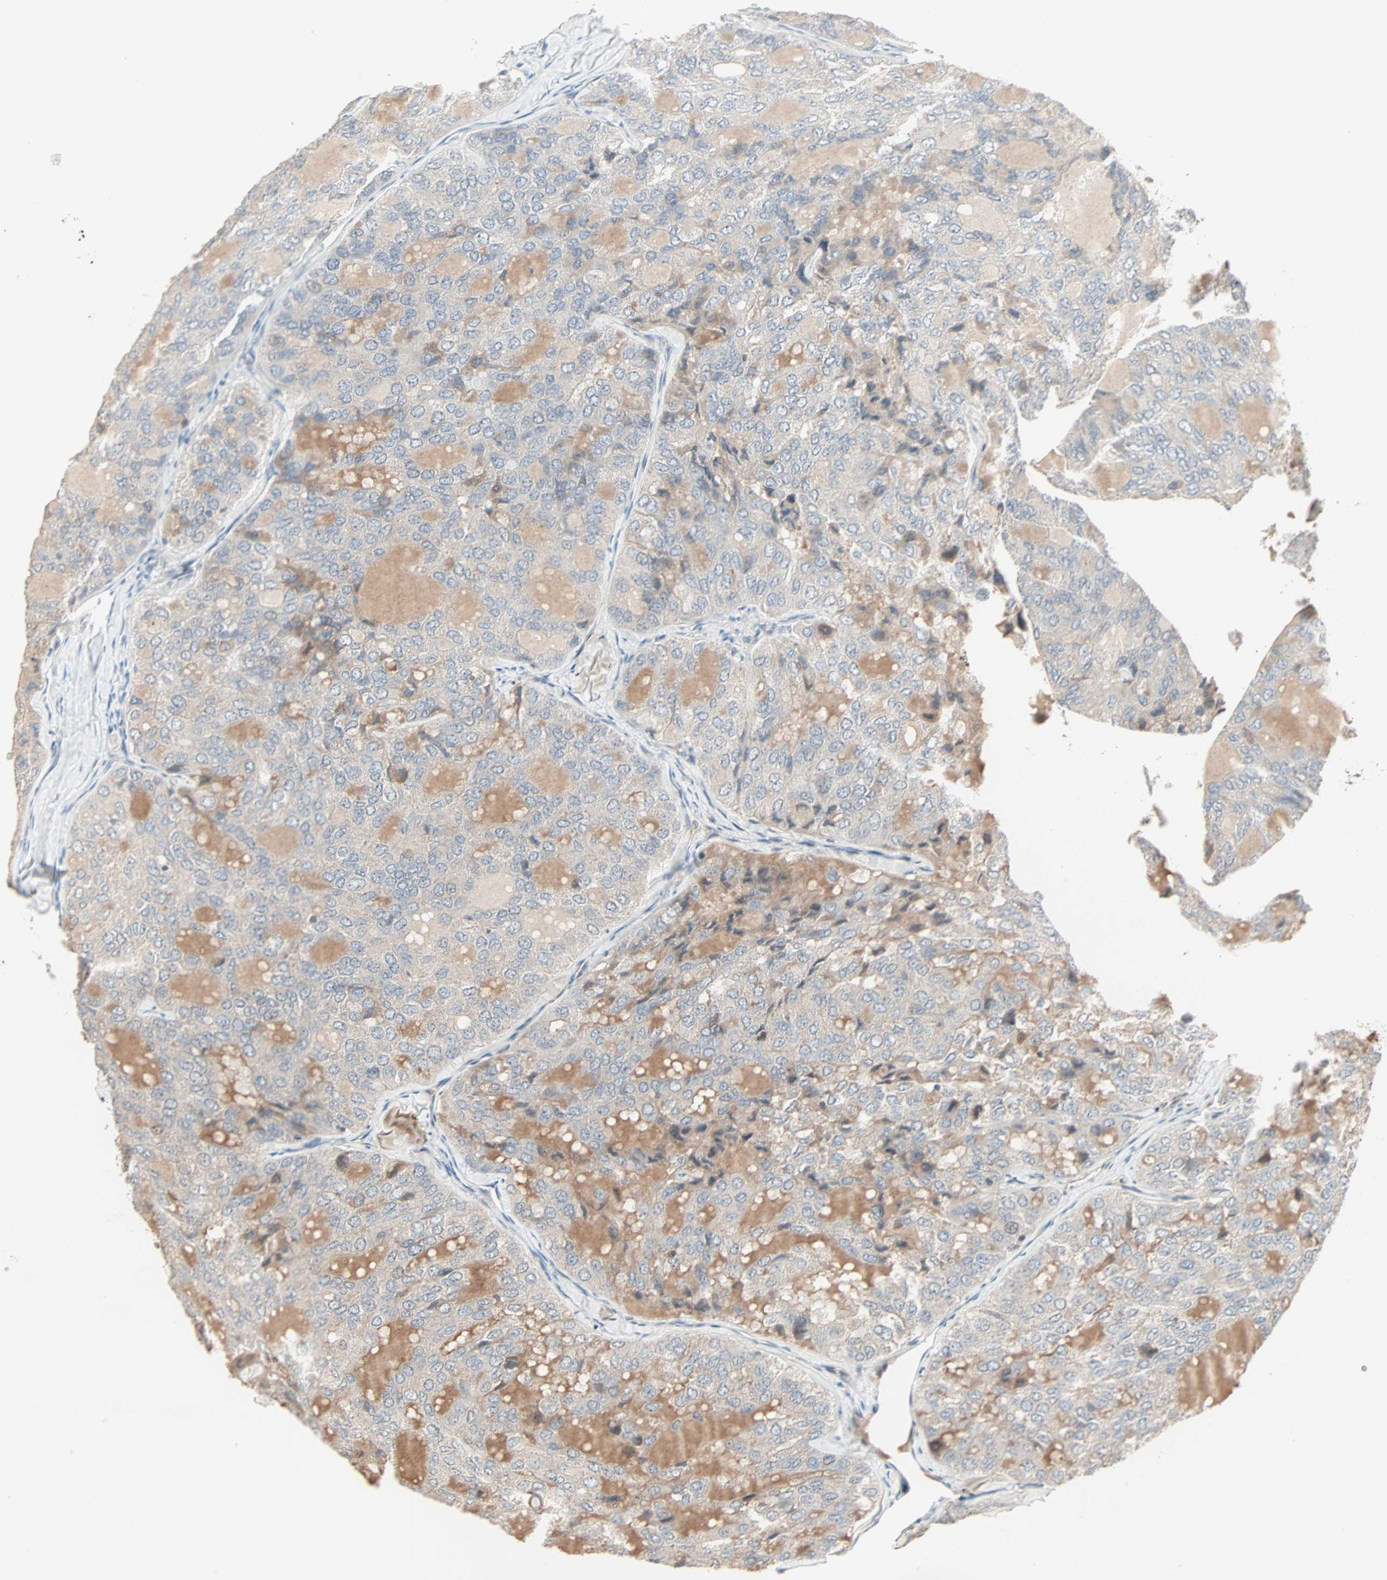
{"staining": {"intensity": "weak", "quantity": "25%-75%", "location": "cytoplasmic/membranous"}, "tissue": "thyroid cancer", "cell_type": "Tumor cells", "image_type": "cancer", "snomed": [{"axis": "morphology", "description": "Follicular adenoma carcinoma, NOS"}, {"axis": "topography", "description": "Thyroid gland"}], "caption": "Human thyroid cancer stained for a protein (brown) reveals weak cytoplasmic/membranous positive positivity in approximately 25%-75% of tumor cells.", "gene": "KDM4A", "patient": {"sex": "male", "age": 75}}